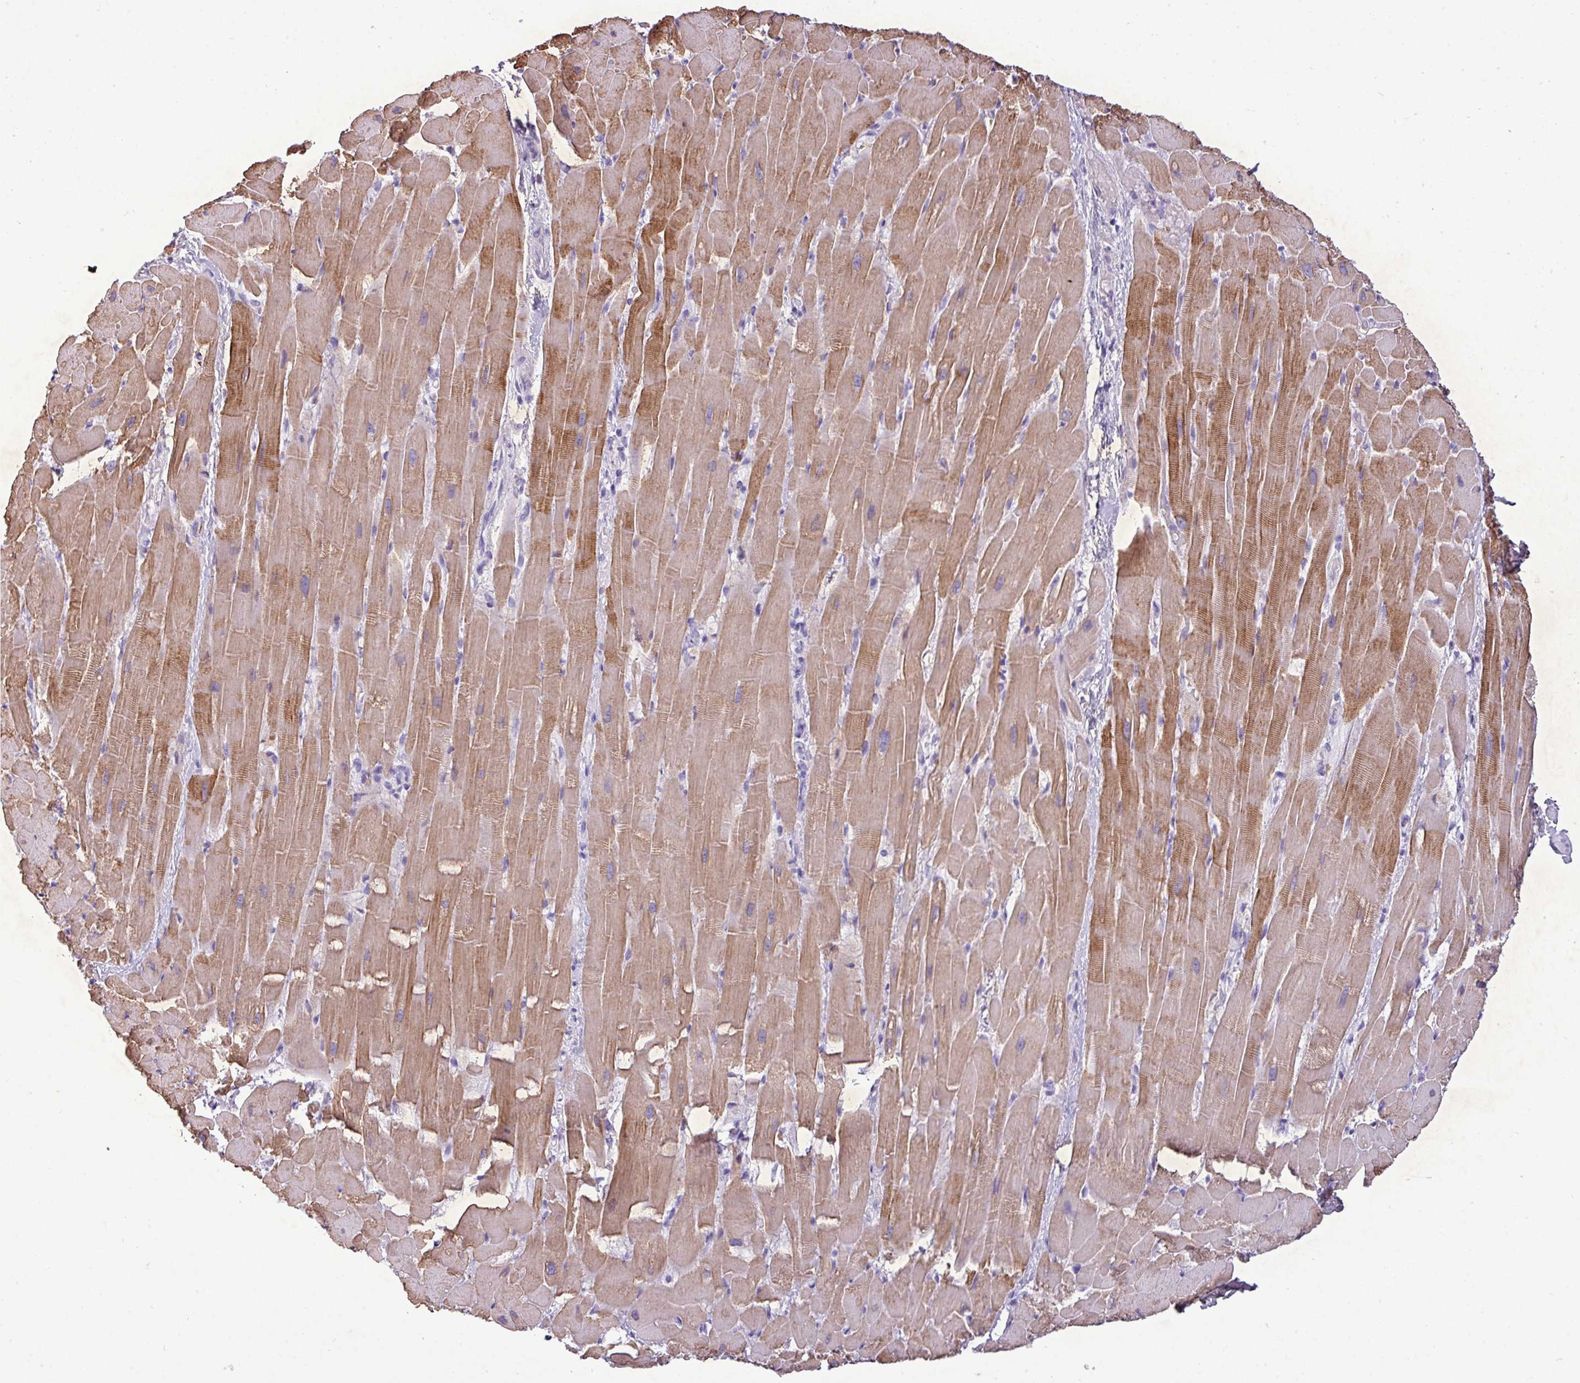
{"staining": {"intensity": "moderate", "quantity": ">75%", "location": "cytoplasmic/membranous"}, "tissue": "heart muscle", "cell_type": "Cardiomyocytes", "image_type": "normal", "snomed": [{"axis": "morphology", "description": "Normal tissue, NOS"}, {"axis": "topography", "description": "Heart"}], "caption": "Heart muscle stained with IHC shows moderate cytoplasmic/membranous positivity in approximately >75% of cardiomyocytes. The protein of interest is shown in brown color, while the nuclei are stained blue.", "gene": "DNAAF9", "patient": {"sex": "male", "age": 37}}